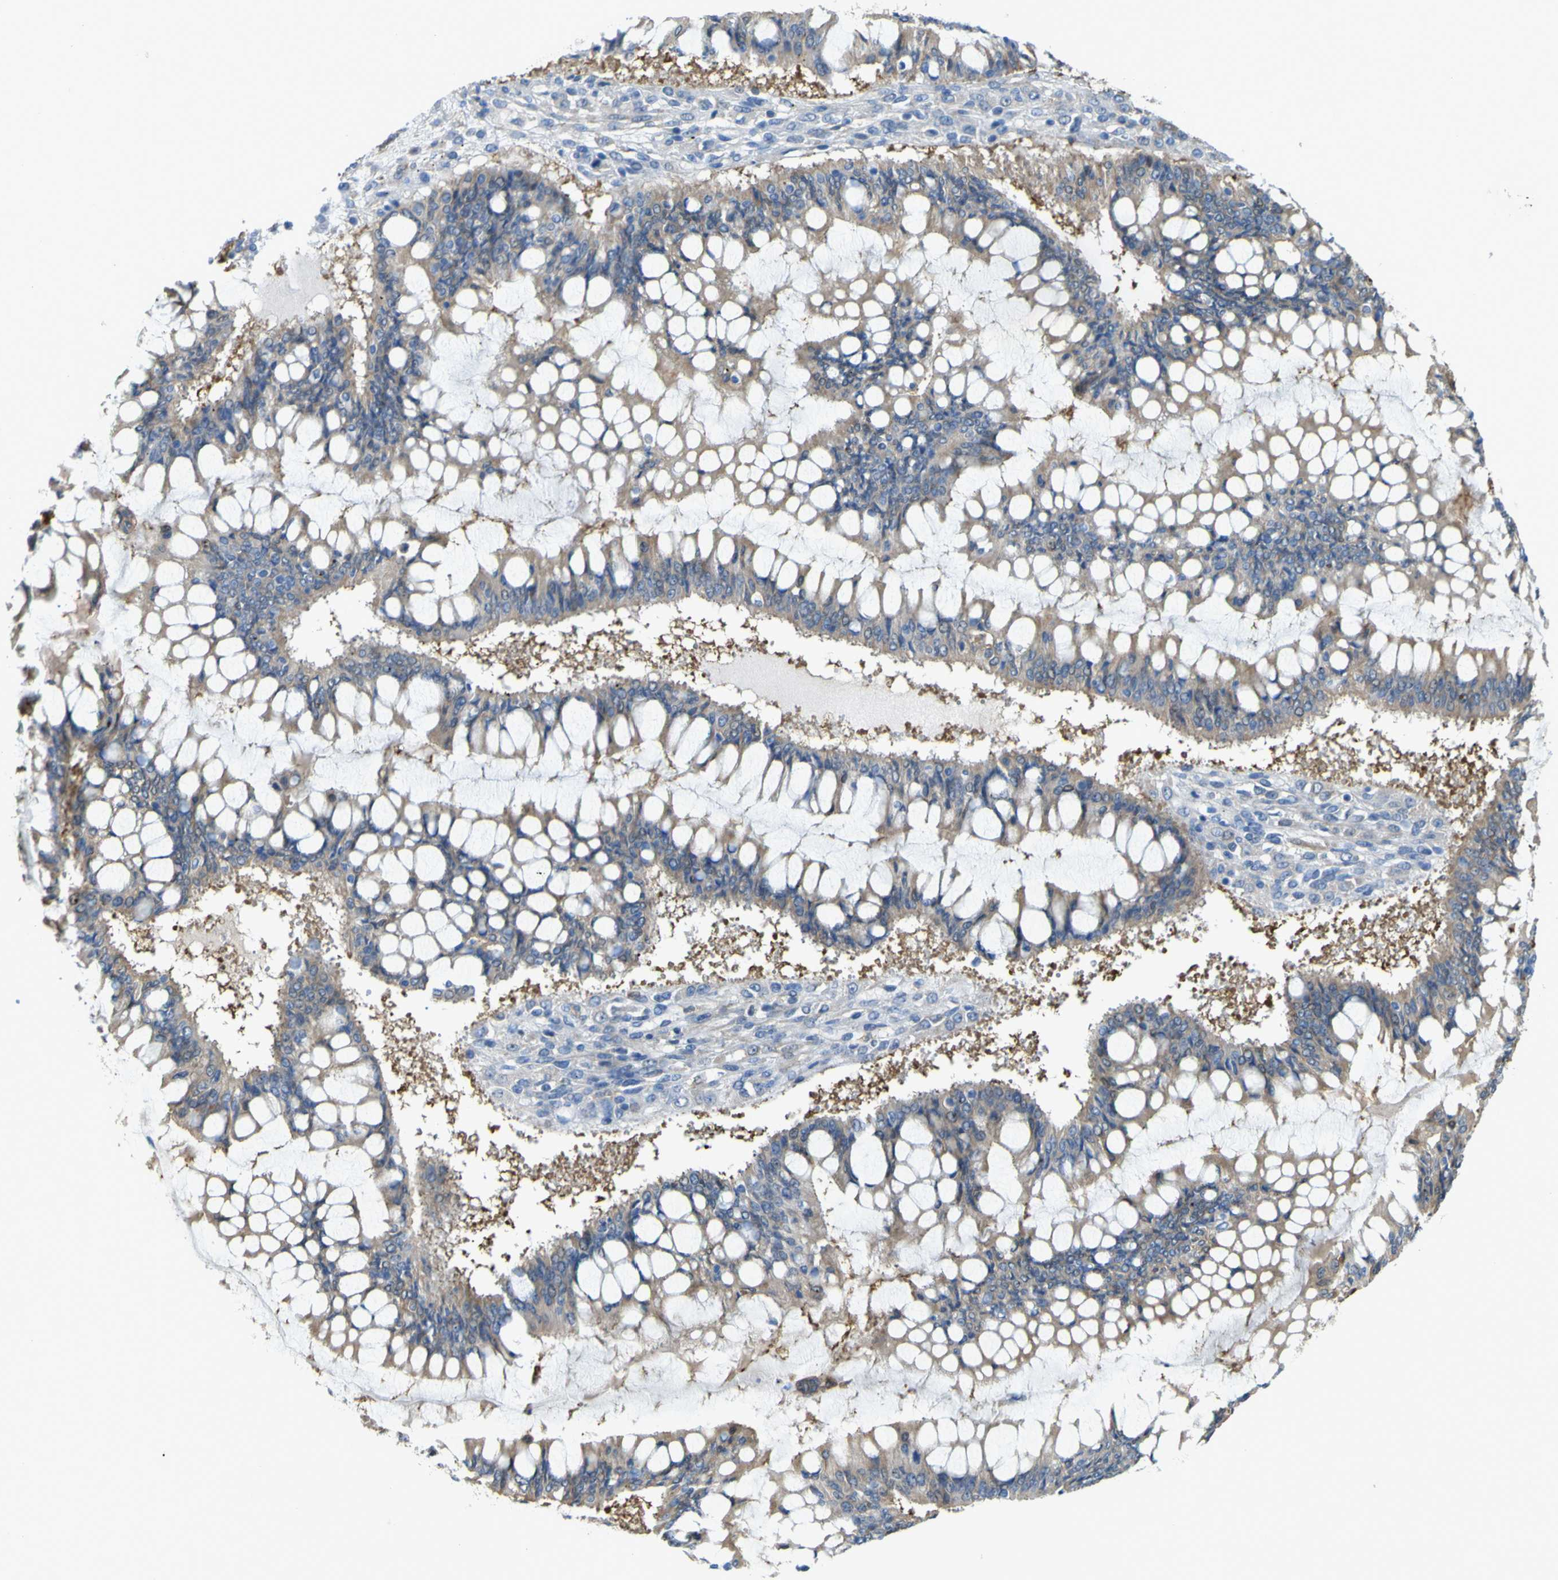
{"staining": {"intensity": "weak", "quantity": ">75%", "location": "cytoplasmic/membranous"}, "tissue": "ovarian cancer", "cell_type": "Tumor cells", "image_type": "cancer", "snomed": [{"axis": "morphology", "description": "Cystadenocarcinoma, mucinous, NOS"}, {"axis": "topography", "description": "Ovary"}], "caption": "Tumor cells exhibit low levels of weak cytoplasmic/membranous expression in approximately >75% of cells in human ovarian cancer.", "gene": "ABHD3", "patient": {"sex": "female", "age": 73}}